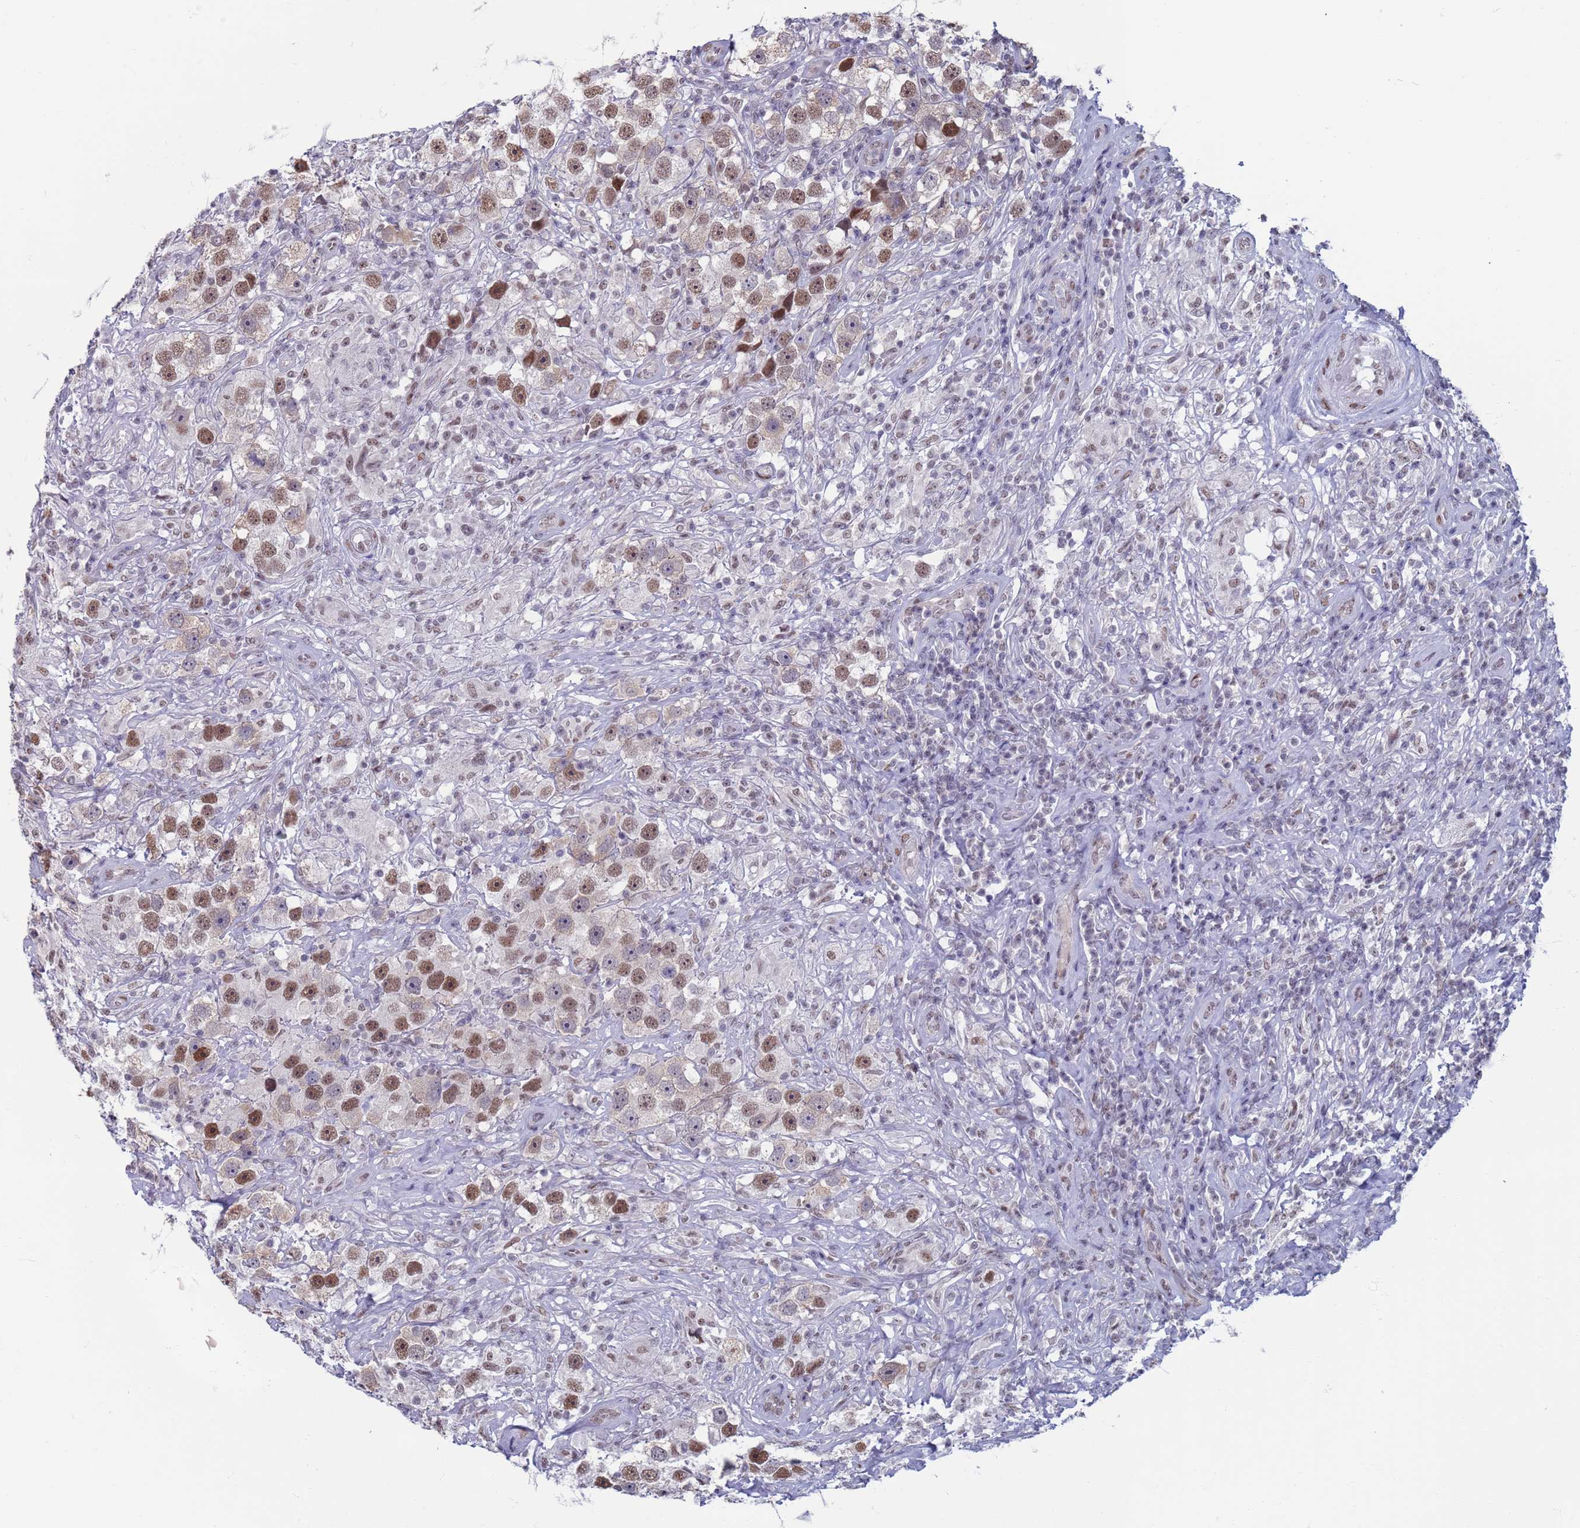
{"staining": {"intensity": "moderate", "quantity": ">75%", "location": "nuclear"}, "tissue": "testis cancer", "cell_type": "Tumor cells", "image_type": "cancer", "snomed": [{"axis": "morphology", "description": "Seminoma, NOS"}, {"axis": "topography", "description": "Testis"}], "caption": "Immunohistochemistry (IHC) (DAB (3,3'-diaminobenzidine)) staining of human testis seminoma reveals moderate nuclear protein expression in about >75% of tumor cells.", "gene": "SAE1", "patient": {"sex": "male", "age": 49}}